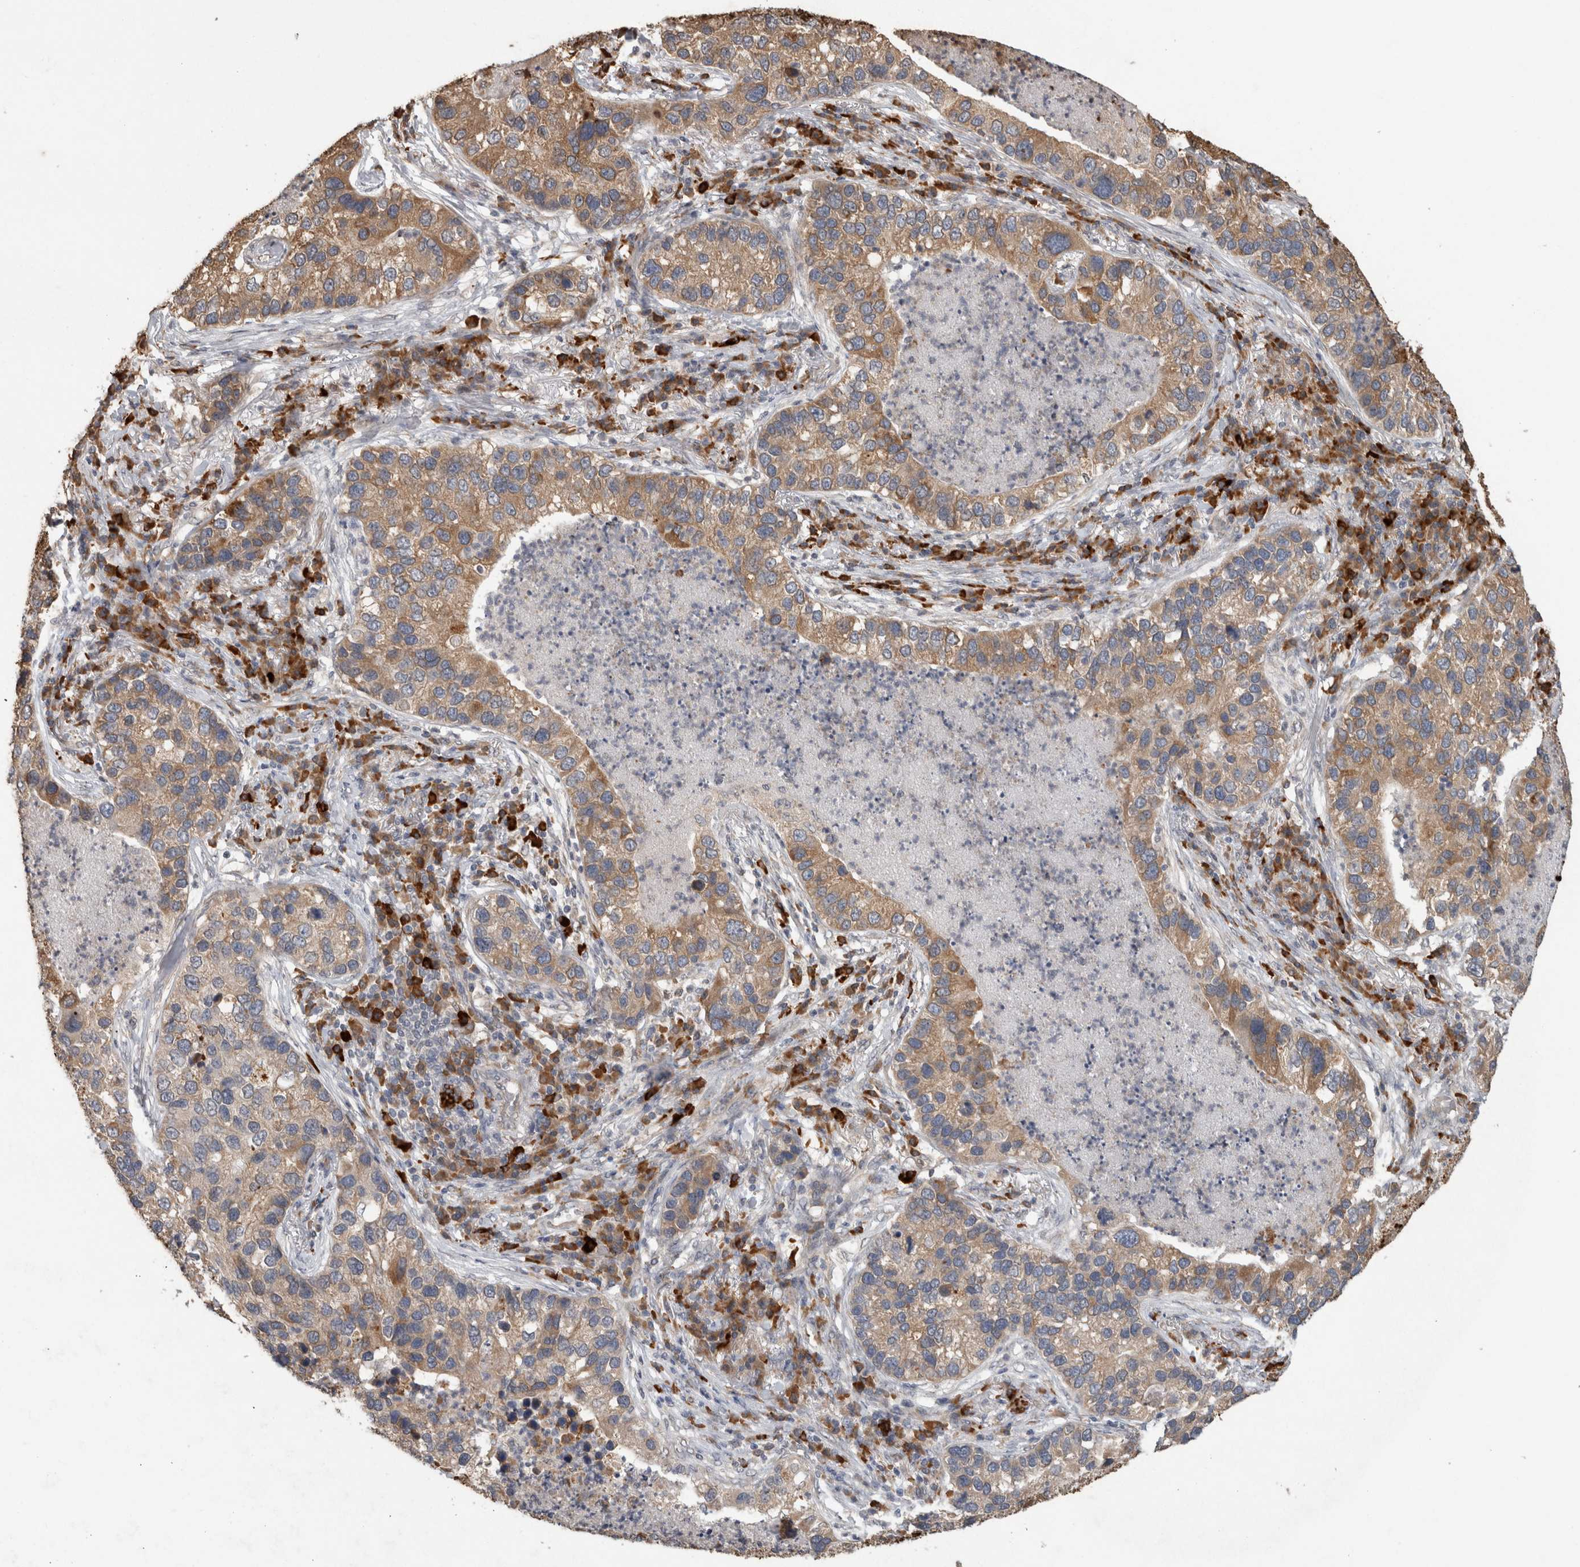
{"staining": {"intensity": "moderate", "quantity": ">75%", "location": "cytoplasmic/membranous"}, "tissue": "lung cancer", "cell_type": "Tumor cells", "image_type": "cancer", "snomed": [{"axis": "morphology", "description": "Normal tissue, NOS"}, {"axis": "morphology", "description": "Adenocarcinoma, NOS"}, {"axis": "topography", "description": "Bronchus"}, {"axis": "topography", "description": "Lung"}], "caption": "Protein expression analysis of human adenocarcinoma (lung) reveals moderate cytoplasmic/membranous staining in approximately >75% of tumor cells. The staining was performed using DAB (3,3'-diaminobenzidine), with brown indicating positive protein expression. Nuclei are stained blue with hematoxylin.", "gene": "ADGRL3", "patient": {"sex": "male", "age": 54}}